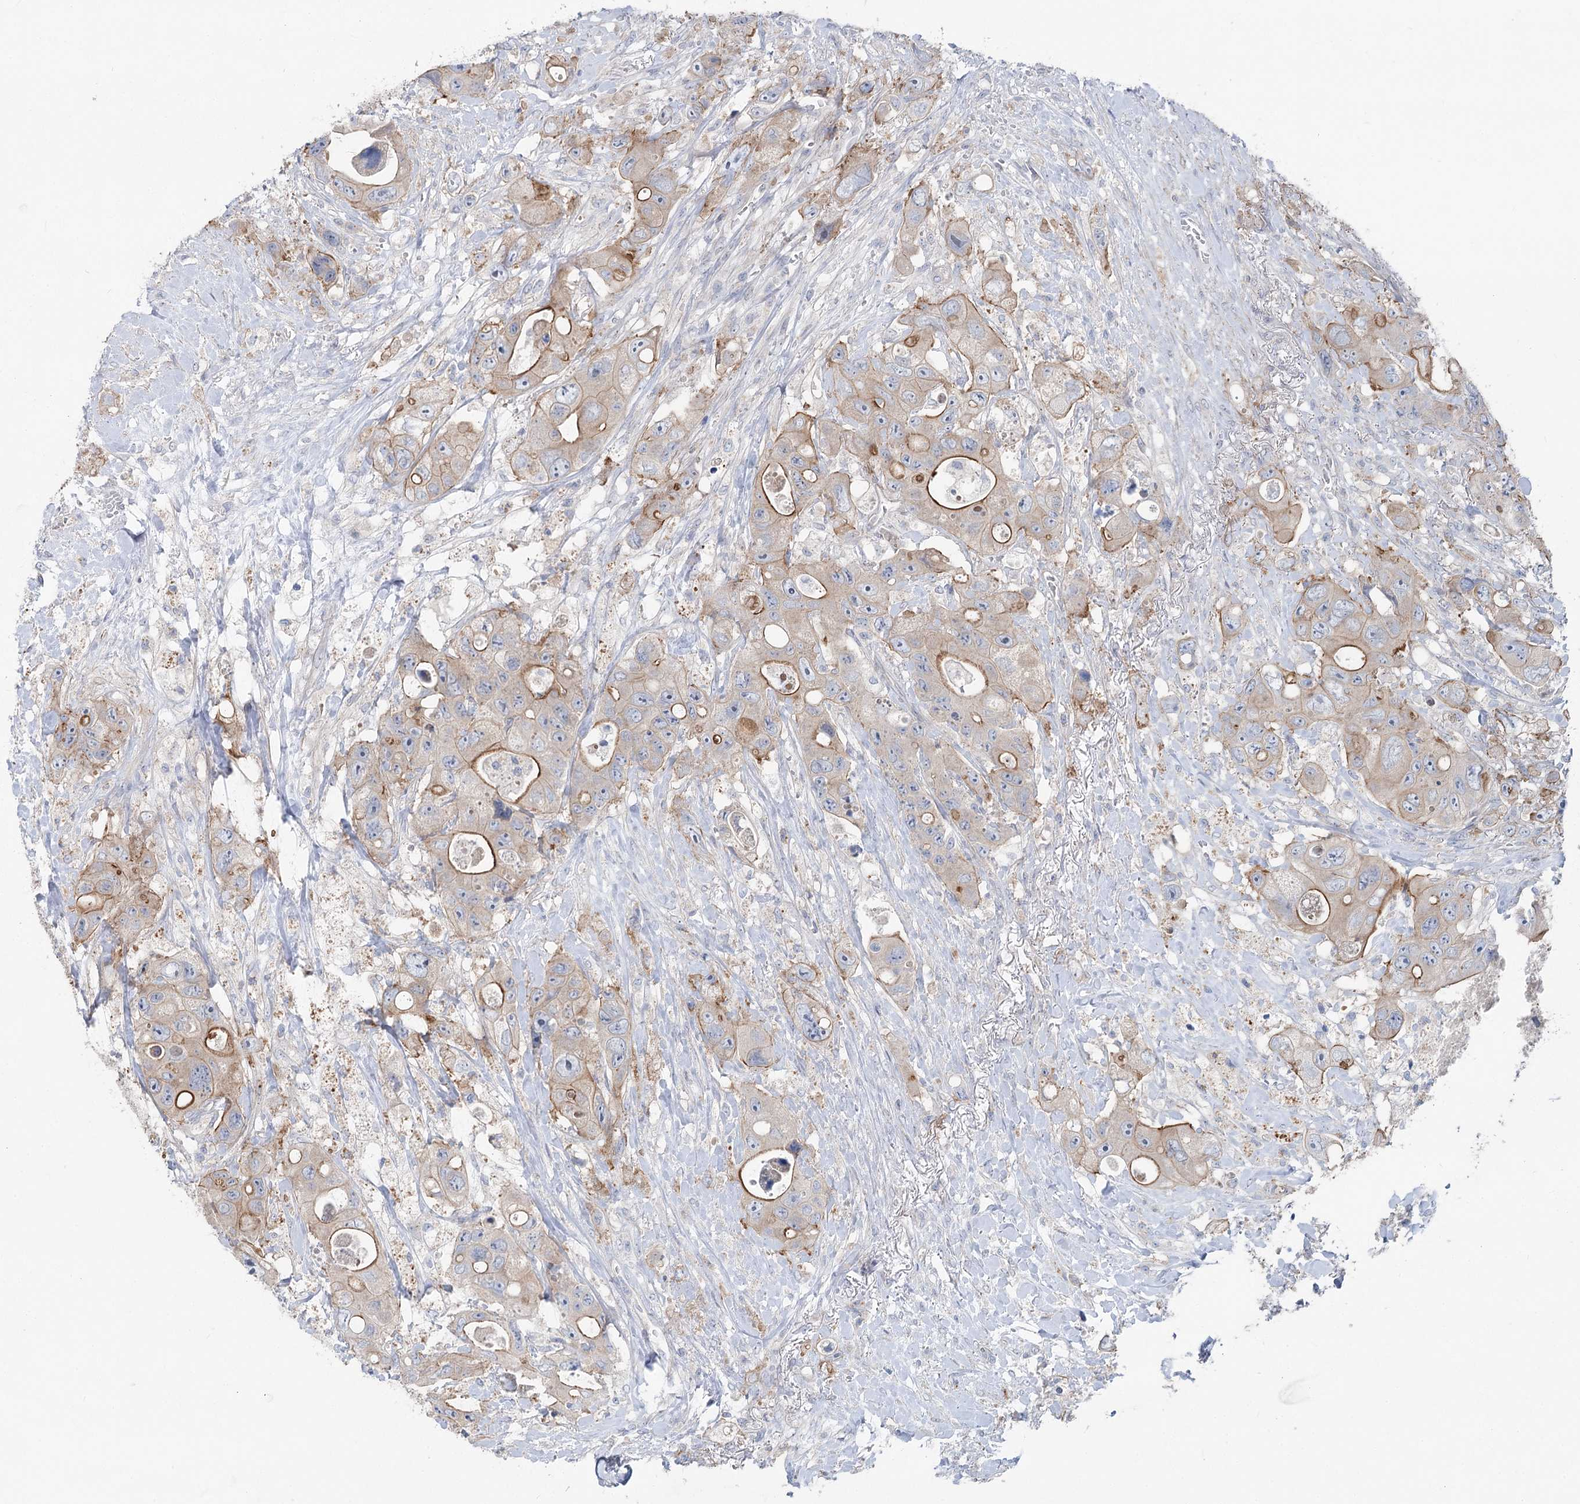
{"staining": {"intensity": "moderate", "quantity": "25%-75%", "location": "cytoplasmic/membranous"}, "tissue": "colorectal cancer", "cell_type": "Tumor cells", "image_type": "cancer", "snomed": [{"axis": "morphology", "description": "Adenocarcinoma, NOS"}, {"axis": "topography", "description": "Colon"}], "caption": "IHC of human adenocarcinoma (colorectal) displays medium levels of moderate cytoplasmic/membranous expression in approximately 25%-75% of tumor cells. The protein of interest is stained brown, and the nuclei are stained in blue (DAB (3,3'-diaminobenzidine) IHC with brightfield microscopy, high magnification).", "gene": "SCN11A", "patient": {"sex": "female", "age": 46}}